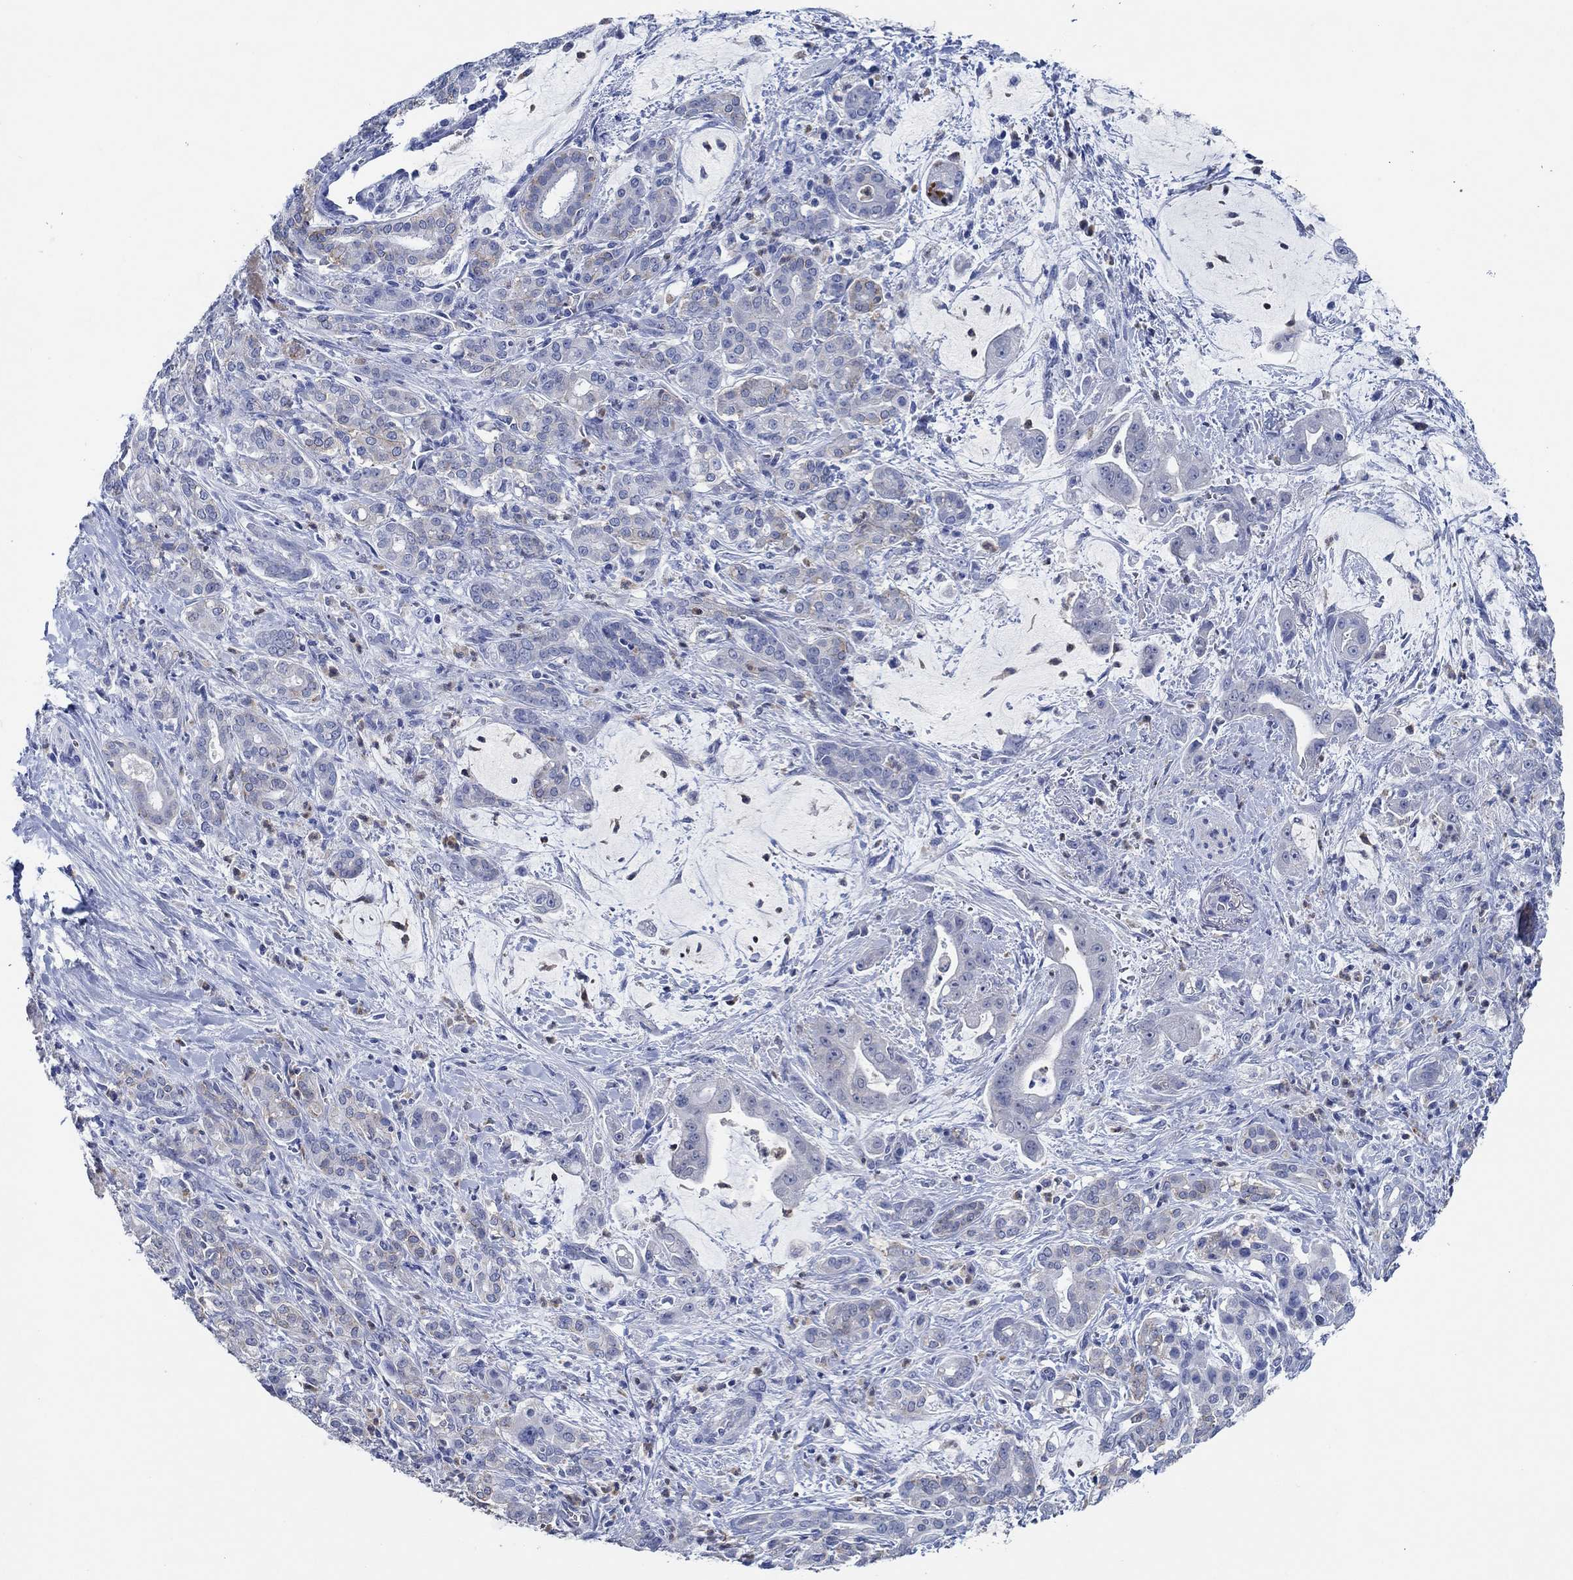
{"staining": {"intensity": "weak", "quantity": "<25%", "location": "cytoplasmic/membranous"}, "tissue": "pancreatic cancer", "cell_type": "Tumor cells", "image_type": "cancer", "snomed": [{"axis": "morphology", "description": "Normal tissue, NOS"}, {"axis": "morphology", "description": "Inflammation, NOS"}, {"axis": "morphology", "description": "Adenocarcinoma, NOS"}, {"axis": "topography", "description": "Pancreas"}], "caption": "Tumor cells show no significant protein expression in pancreatic adenocarcinoma. Nuclei are stained in blue.", "gene": "ZNF671", "patient": {"sex": "male", "age": 57}}